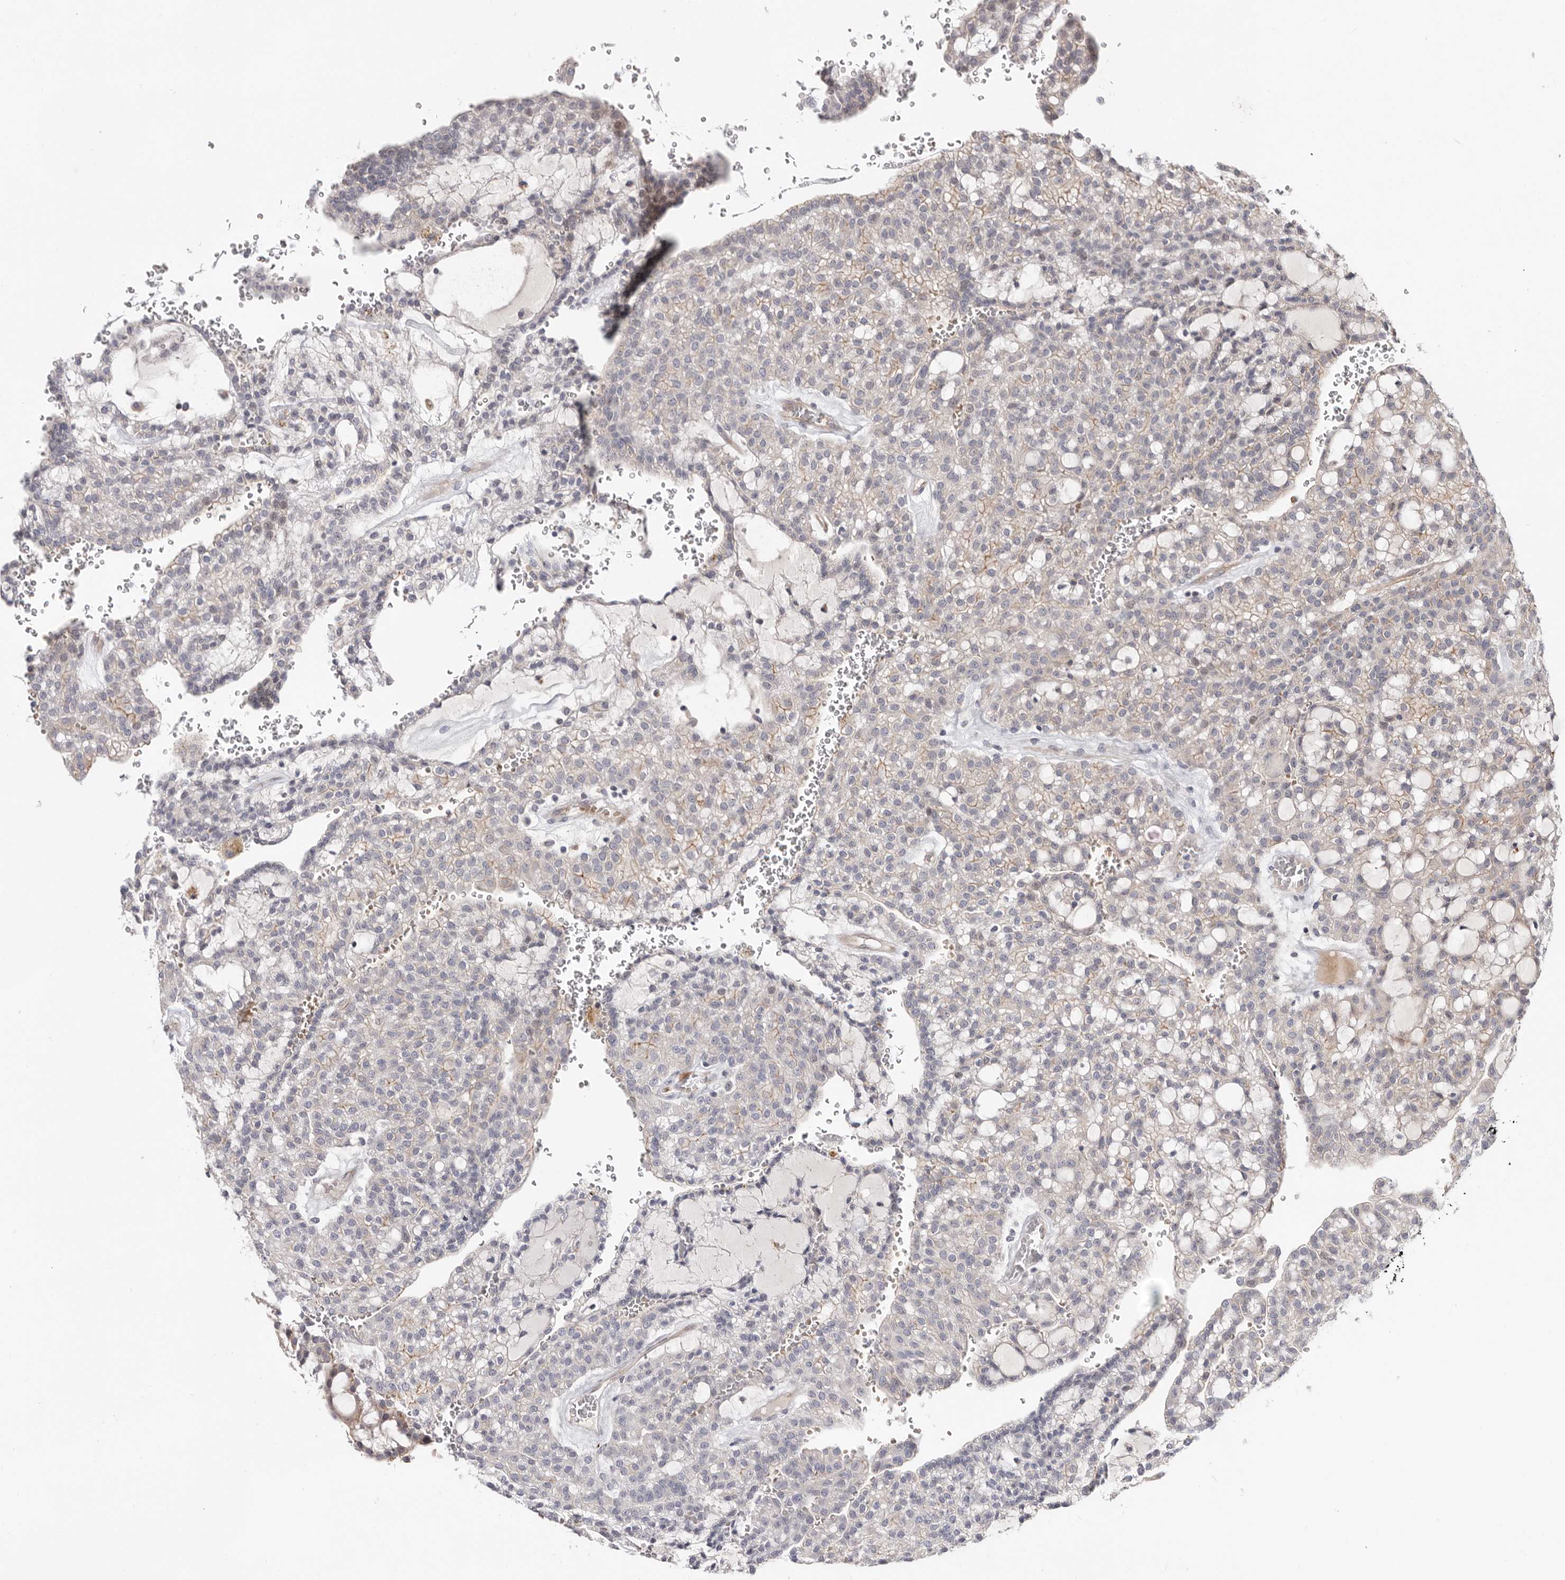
{"staining": {"intensity": "weak", "quantity": "<25%", "location": "cytoplasmic/membranous"}, "tissue": "renal cancer", "cell_type": "Tumor cells", "image_type": "cancer", "snomed": [{"axis": "morphology", "description": "Adenocarcinoma, NOS"}, {"axis": "topography", "description": "Kidney"}], "caption": "This image is of renal cancer (adenocarcinoma) stained with immunohistochemistry (IHC) to label a protein in brown with the nuclei are counter-stained blue. There is no staining in tumor cells.", "gene": "USH1C", "patient": {"sex": "male", "age": 63}}